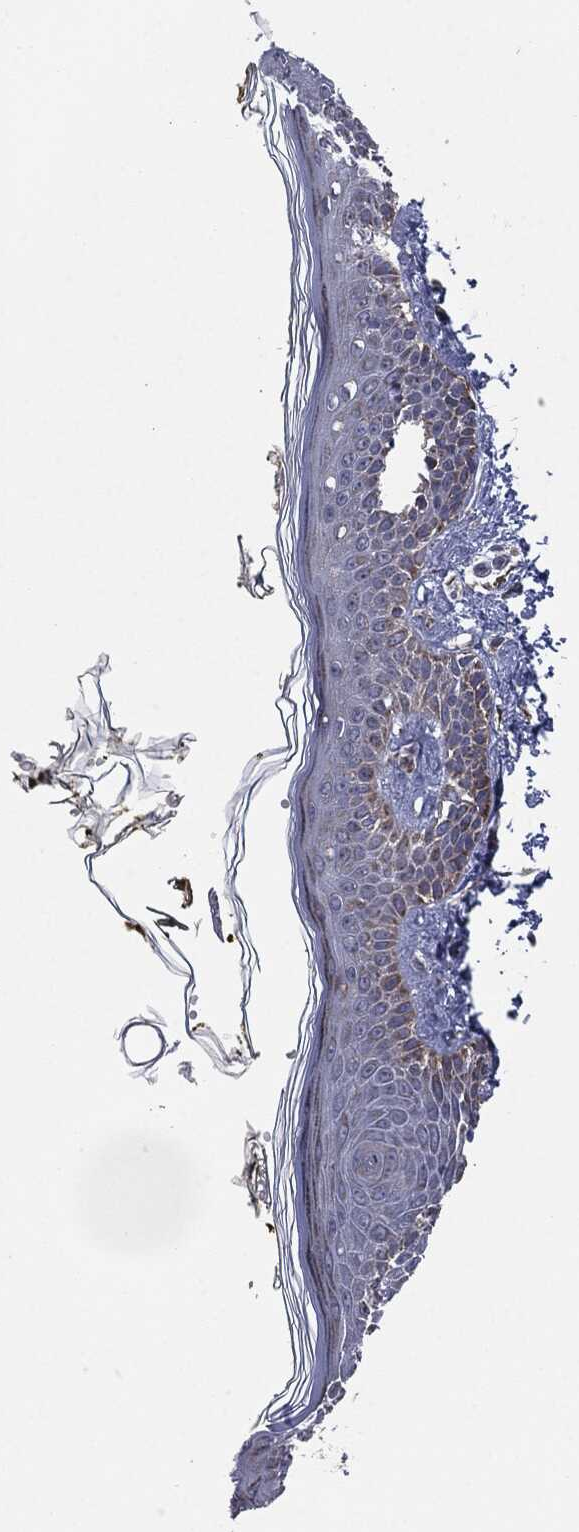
{"staining": {"intensity": "negative", "quantity": "none", "location": "none"}, "tissue": "skin", "cell_type": "Fibroblasts", "image_type": "normal", "snomed": [{"axis": "morphology", "description": "Normal tissue, NOS"}, {"axis": "topography", "description": "Skin"}], "caption": "DAB immunohistochemical staining of unremarkable human skin shows no significant staining in fibroblasts. (Immunohistochemistry (ihc), brightfield microscopy, high magnification).", "gene": "TMEM11", "patient": {"sex": "male", "age": 76}}